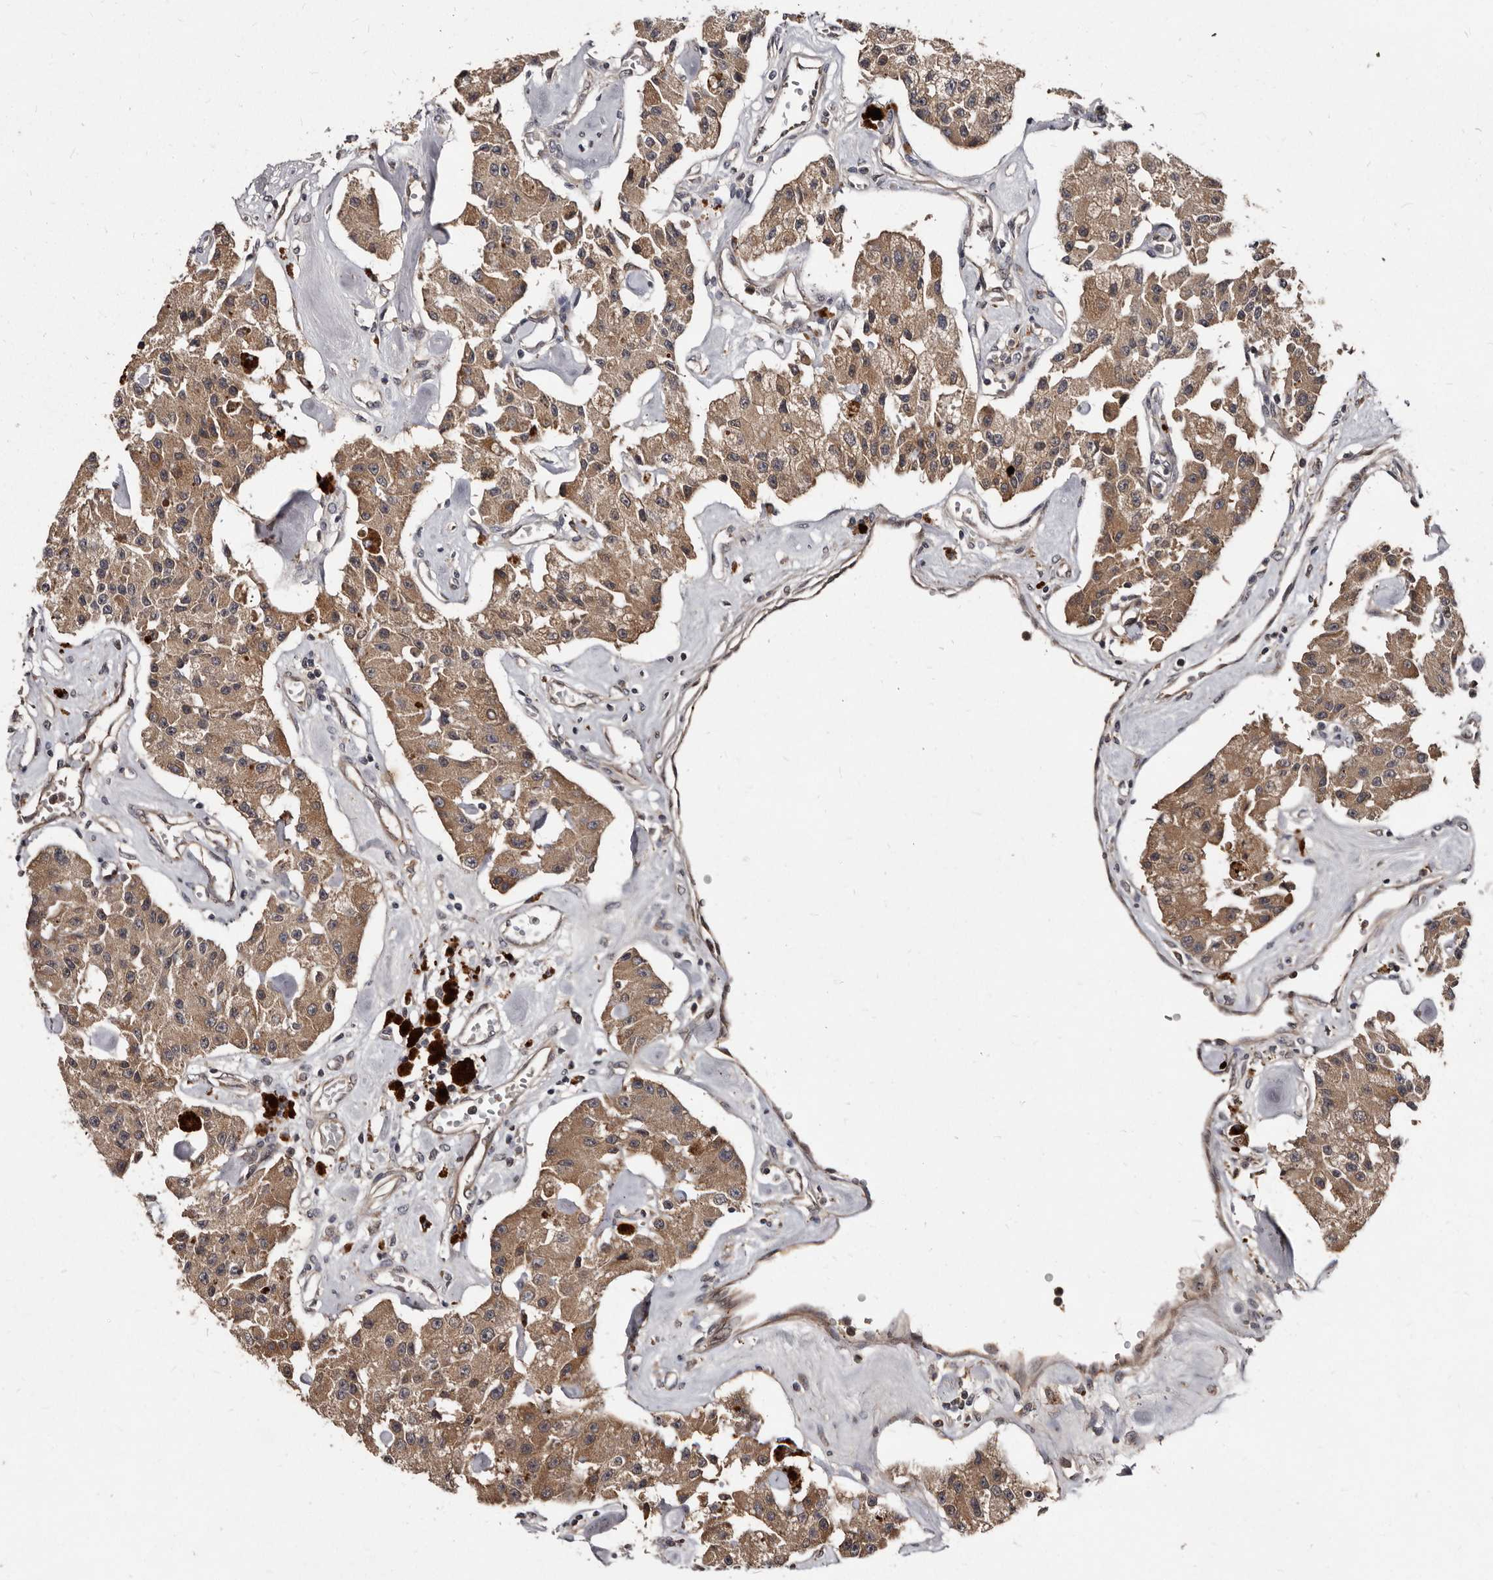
{"staining": {"intensity": "moderate", "quantity": ">75%", "location": "cytoplasmic/membranous"}, "tissue": "carcinoid", "cell_type": "Tumor cells", "image_type": "cancer", "snomed": [{"axis": "morphology", "description": "Carcinoid, malignant, NOS"}, {"axis": "topography", "description": "Pancreas"}], "caption": "The immunohistochemical stain highlights moderate cytoplasmic/membranous positivity in tumor cells of malignant carcinoid tissue.", "gene": "PMVK", "patient": {"sex": "male", "age": 41}}